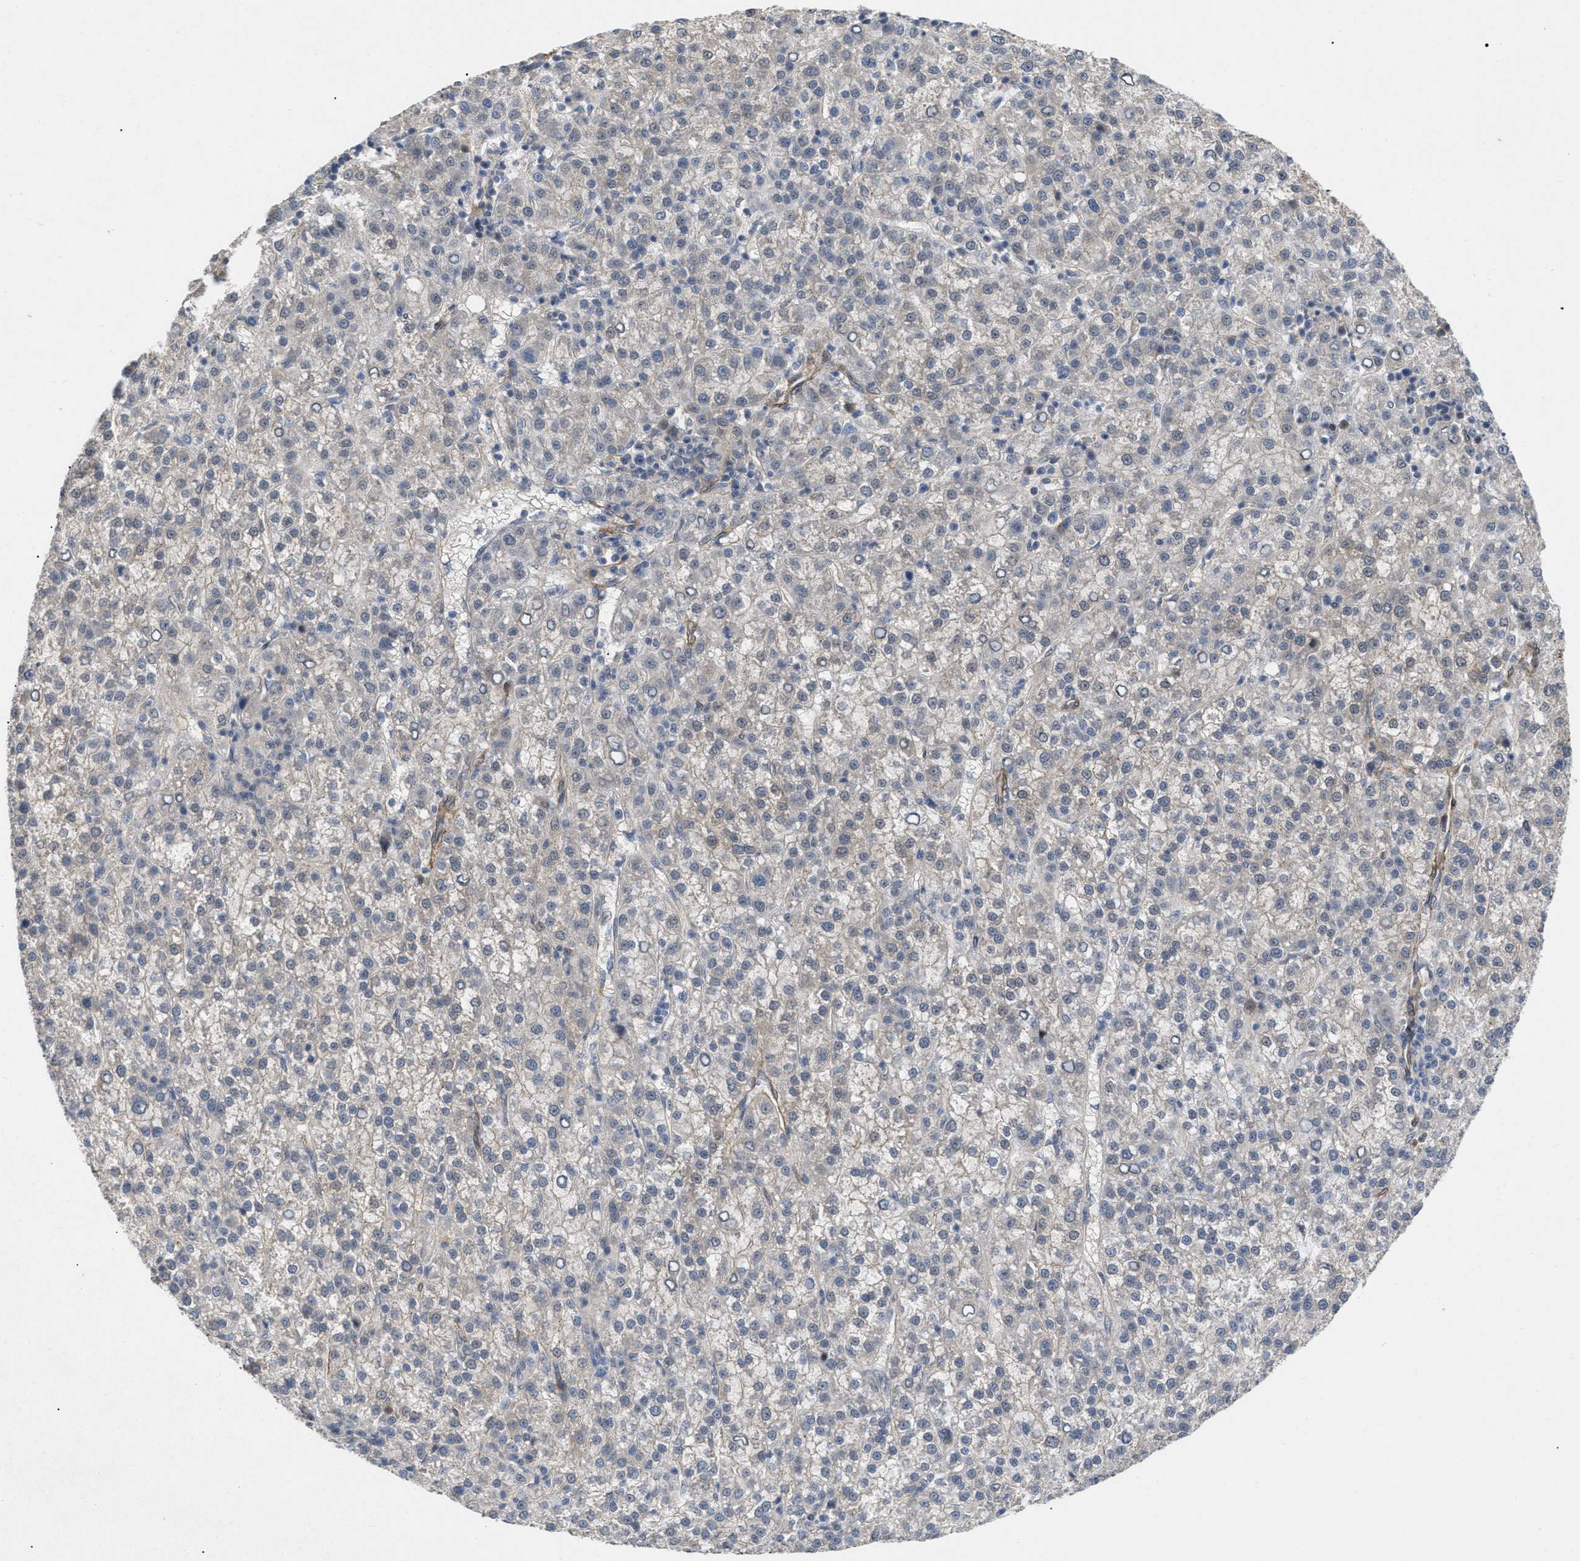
{"staining": {"intensity": "negative", "quantity": "none", "location": "none"}, "tissue": "liver cancer", "cell_type": "Tumor cells", "image_type": "cancer", "snomed": [{"axis": "morphology", "description": "Carcinoma, Hepatocellular, NOS"}, {"axis": "topography", "description": "Liver"}], "caption": "Immunohistochemical staining of liver cancer (hepatocellular carcinoma) exhibits no significant staining in tumor cells. (Brightfield microscopy of DAB (3,3'-diaminobenzidine) immunohistochemistry at high magnification).", "gene": "ST6GALNAC6", "patient": {"sex": "female", "age": 58}}